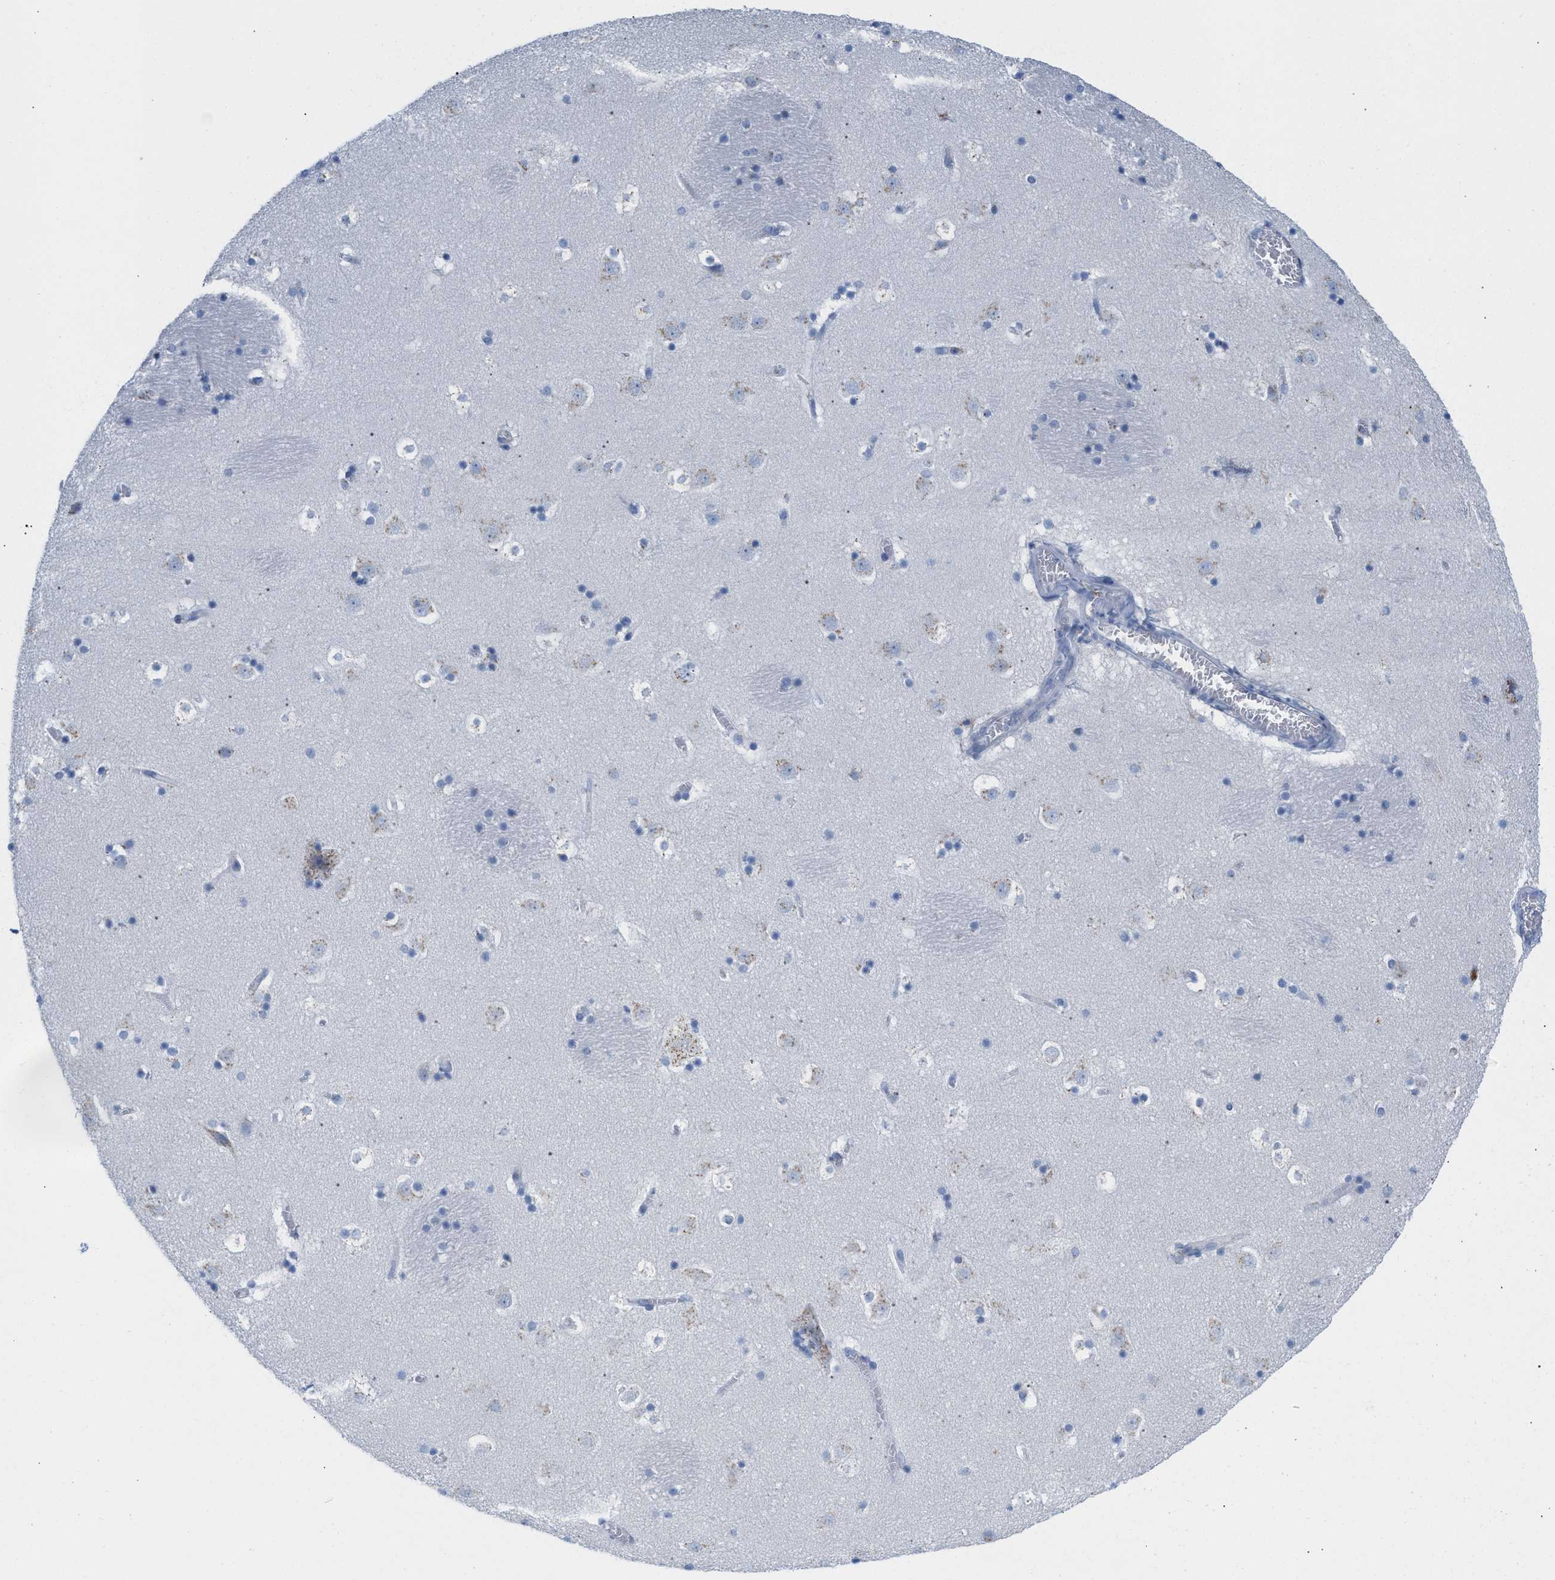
{"staining": {"intensity": "negative", "quantity": "none", "location": "none"}, "tissue": "caudate", "cell_type": "Glial cells", "image_type": "normal", "snomed": [{"axis": "morphology", "description": "Normal tissue, NOS"}, {"axis": "topography", "description": "Lateral ventricle wall"}], "caption": "DAB immunohistochemical staining of normal caudate shows no significant positivity in glial cells. The staining is performed using DAB brown chromogen with nuclei counter-stained in using hematoxylin.", "gene": "TACC3", "patient": {"sex": "male", "age": 45}}